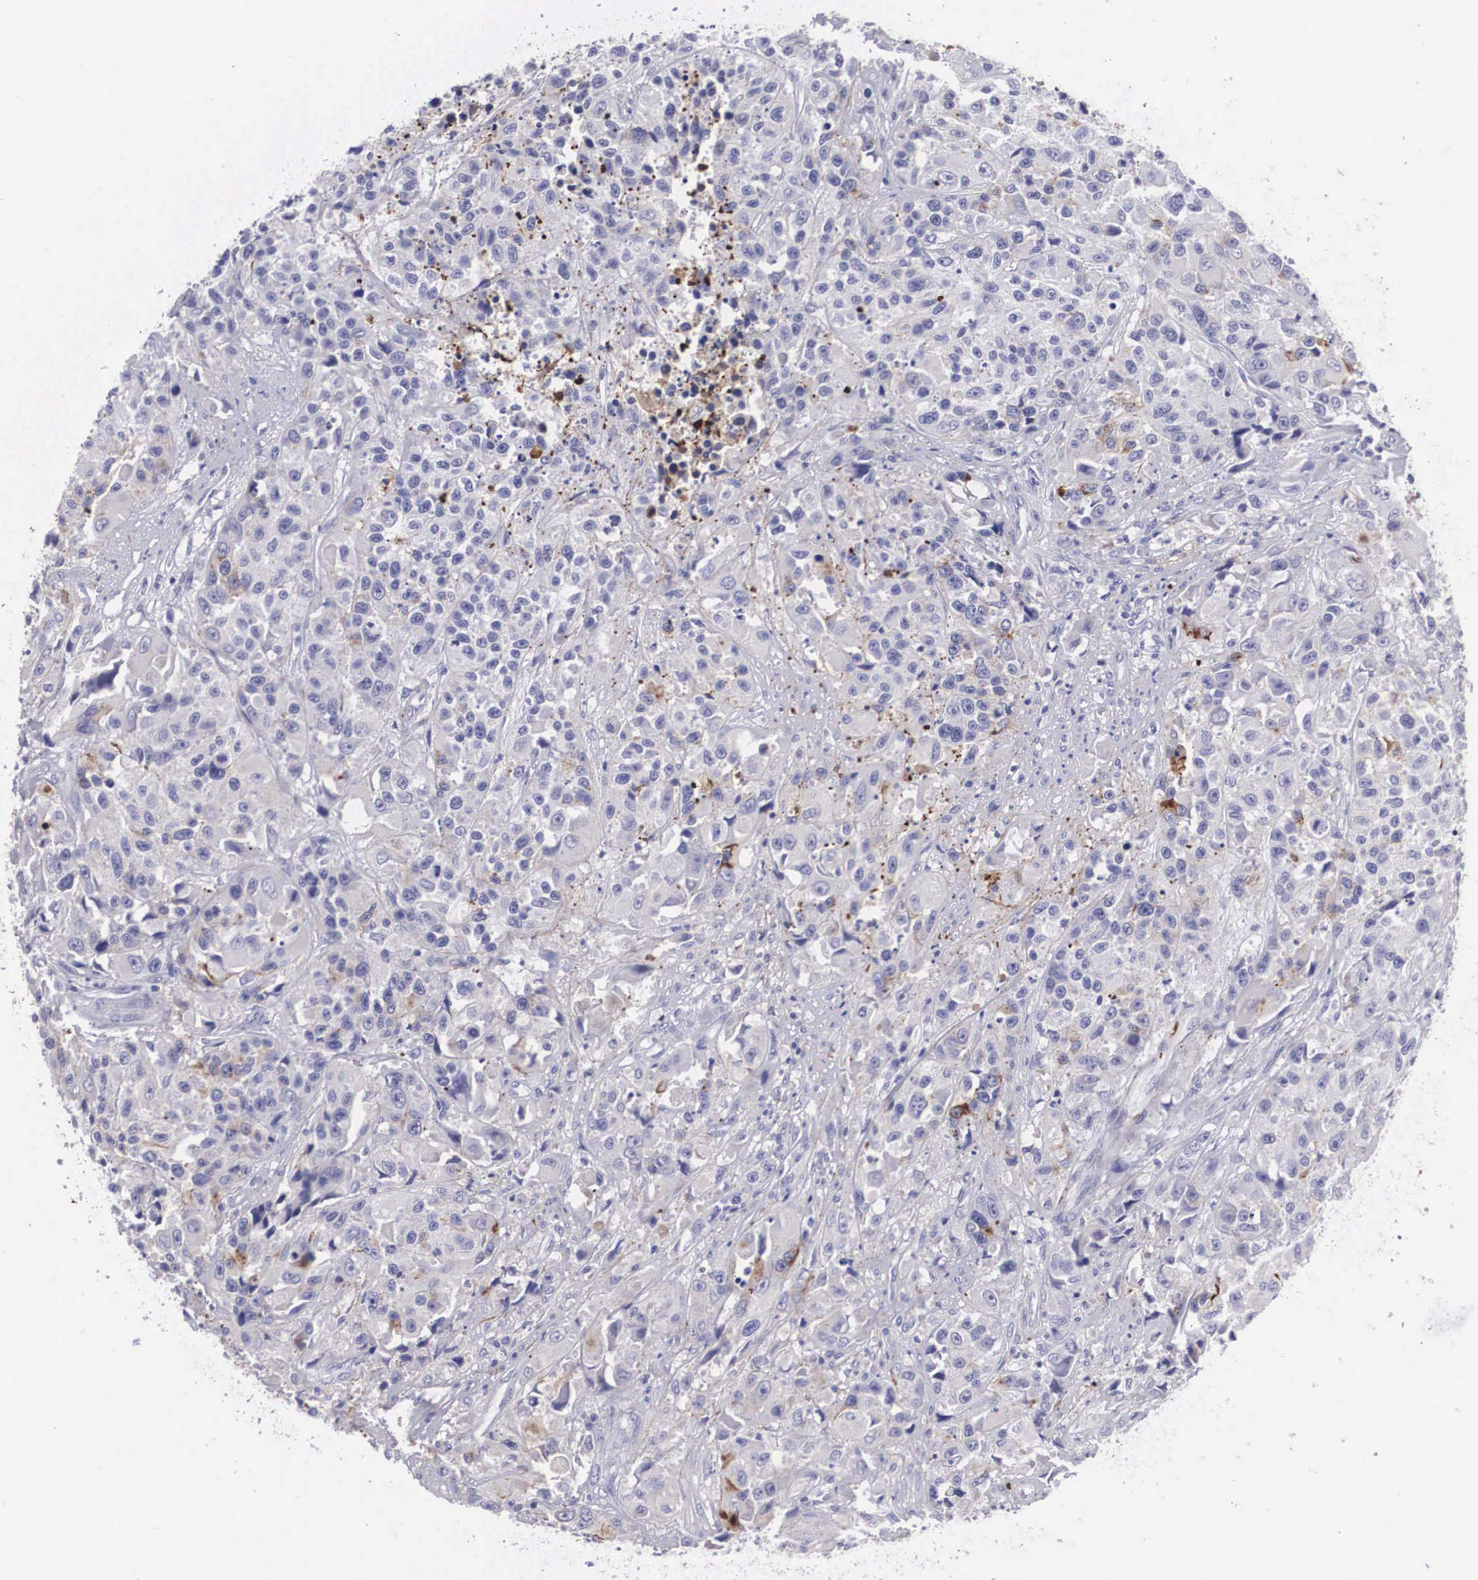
{"staining": {"intensity": "negative", "quantity": "none", "location": "none"}, "tissue": "urothelial cancer", "cell_type": "Tumor cells", "image_type": "cancer", "snomed": [{"axis": "morphology", "description": "Urothelial carcinoma, High grade"}, {"axis": "topography", "description": "Urinary bladder"}], "caption": "IHC micrograph of human urothelial cancer stained for a protein (brown), which shows no staining in tumor cells.", "gene": "CLU", "patient": {"sex": "female", "age": 81}}